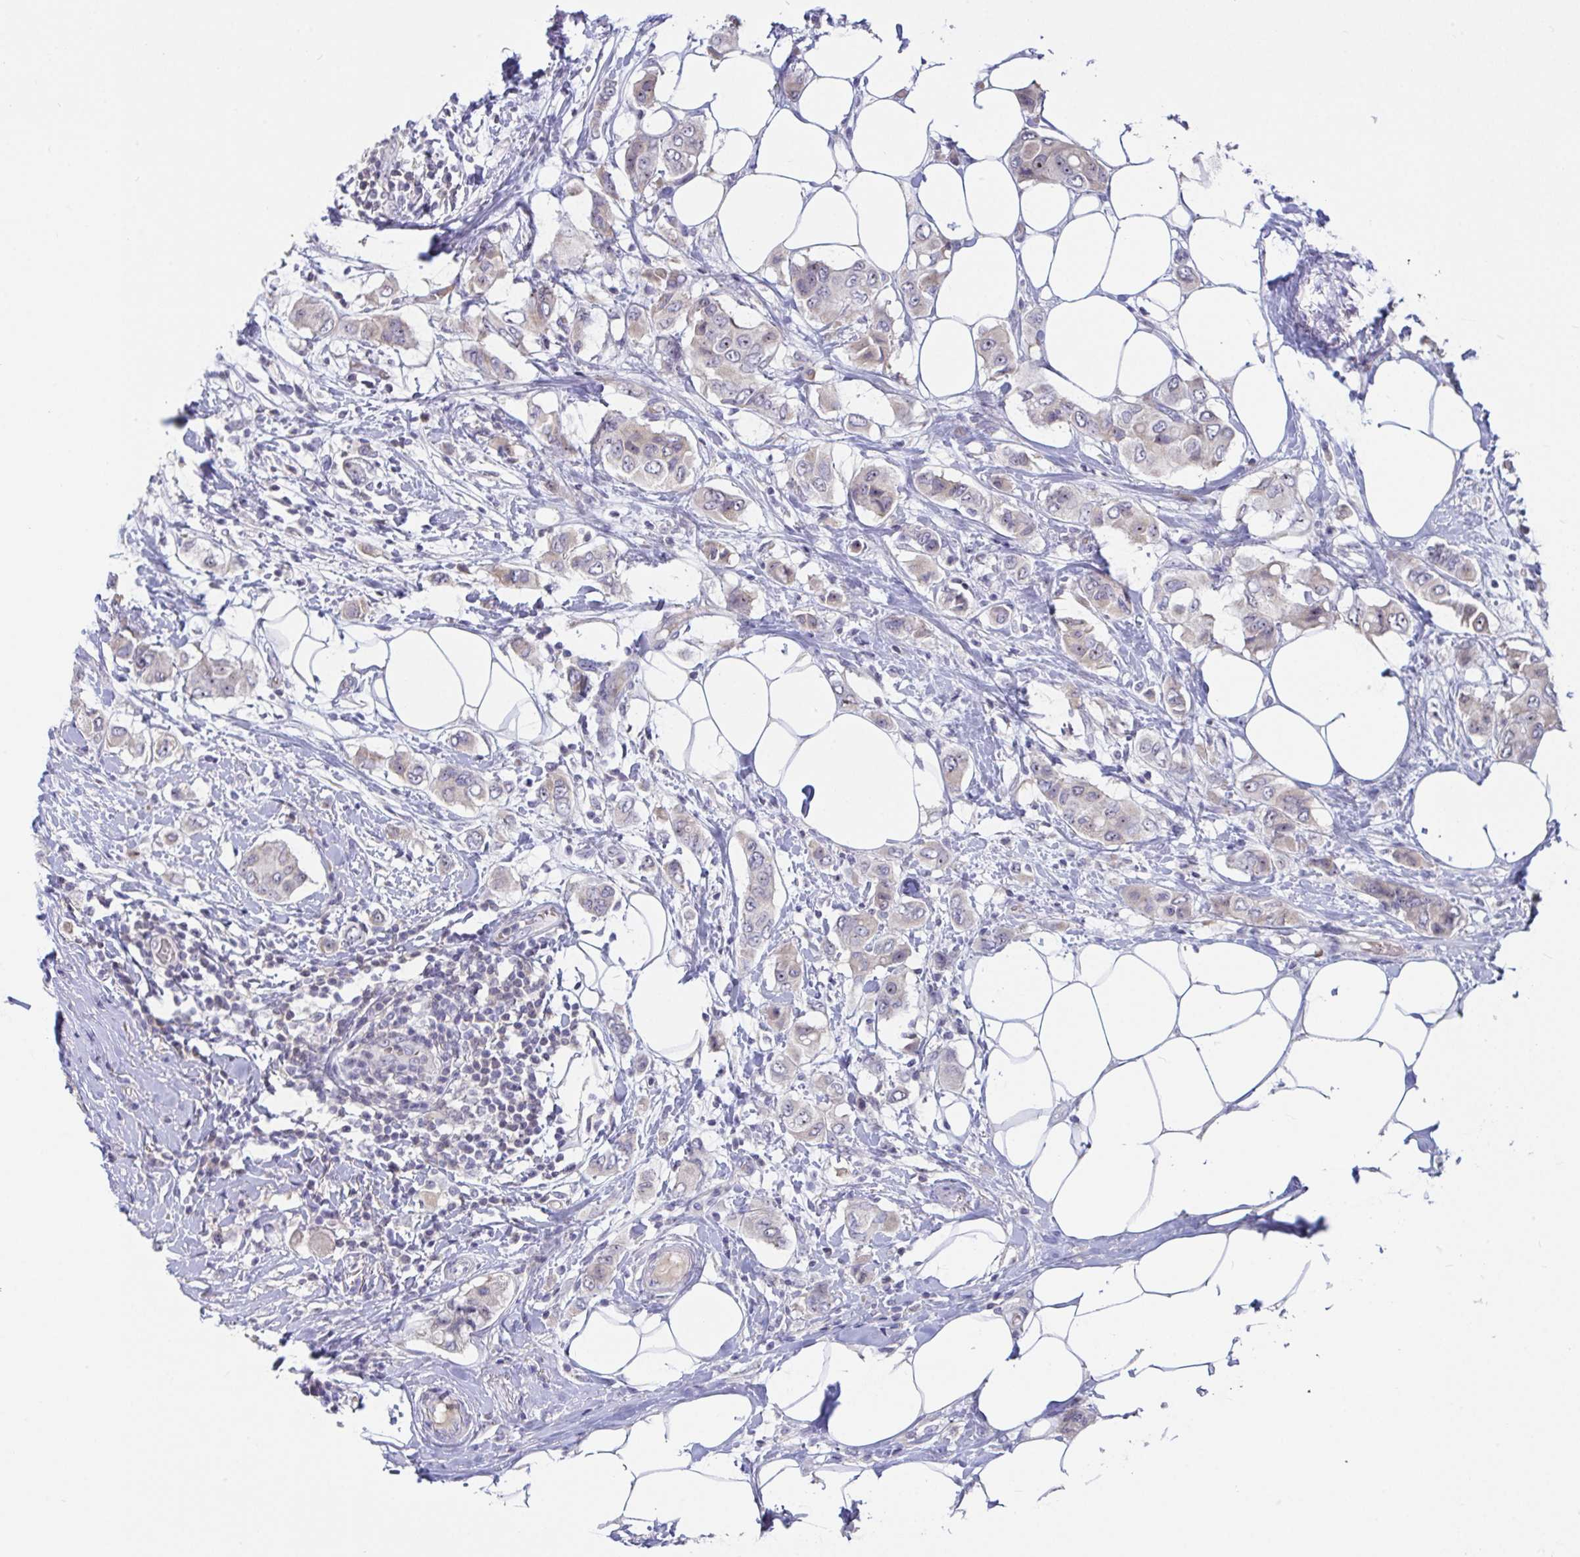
{"staining": {"intensity": "negative", "quantity": "none", "location": "none"}, "tissue": "breast cancer", "cell_type": "Tumor cells", "image_type": "cancer", "snomed": [{"axis": "morphology", "description": "Lobular carcinoma"}, {"axis": "topography", "description": "Breast"}], "caption": "This is a micrograph of immunohistochemistry (IHC) staining of breast lobular carcinoma, which shows no positivity in tumor cells.", "gene": "MYC", "patient": {"sex": "female", "age": 51}}